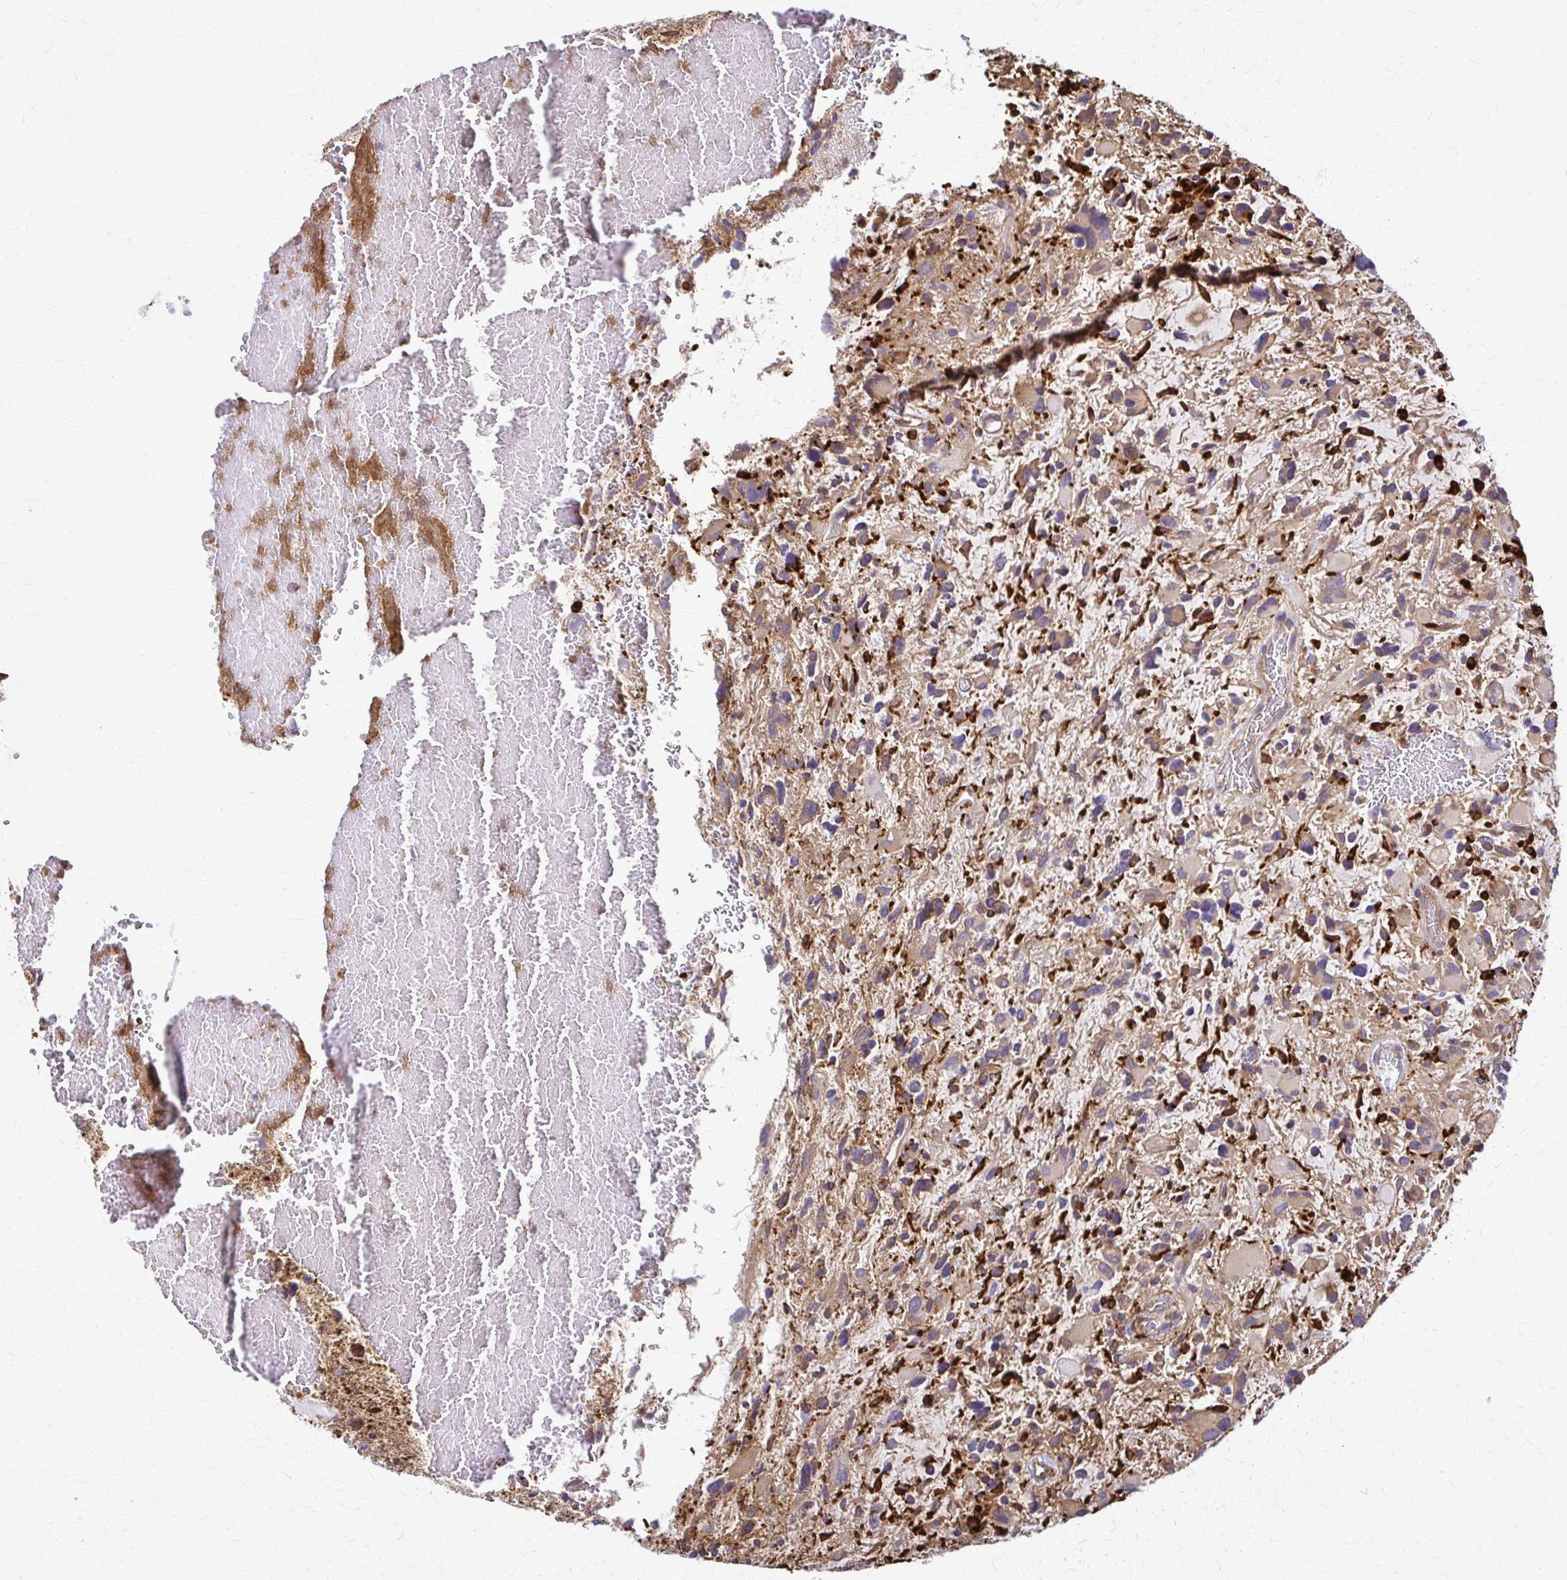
{"staining": {"intensity": "moderate", "quantity": "<25%", "location": "cytoplasmic/membranous"}, "tissue": "glioma", "cell_type": "Tumor cells", "image_type": "cancer", "snomed": [{"axis": "morphology", "description": "Glioma, malignant, High grade"}, {"axis": "topography", "description": "Brain"}], "caption": "An image of human glioma stained for a protein exhibits moderate cytoplasmic/membranous brown staining in tumor cells.", "gene": "WASF2", "patient": {"sex": "female", "age": 11}}